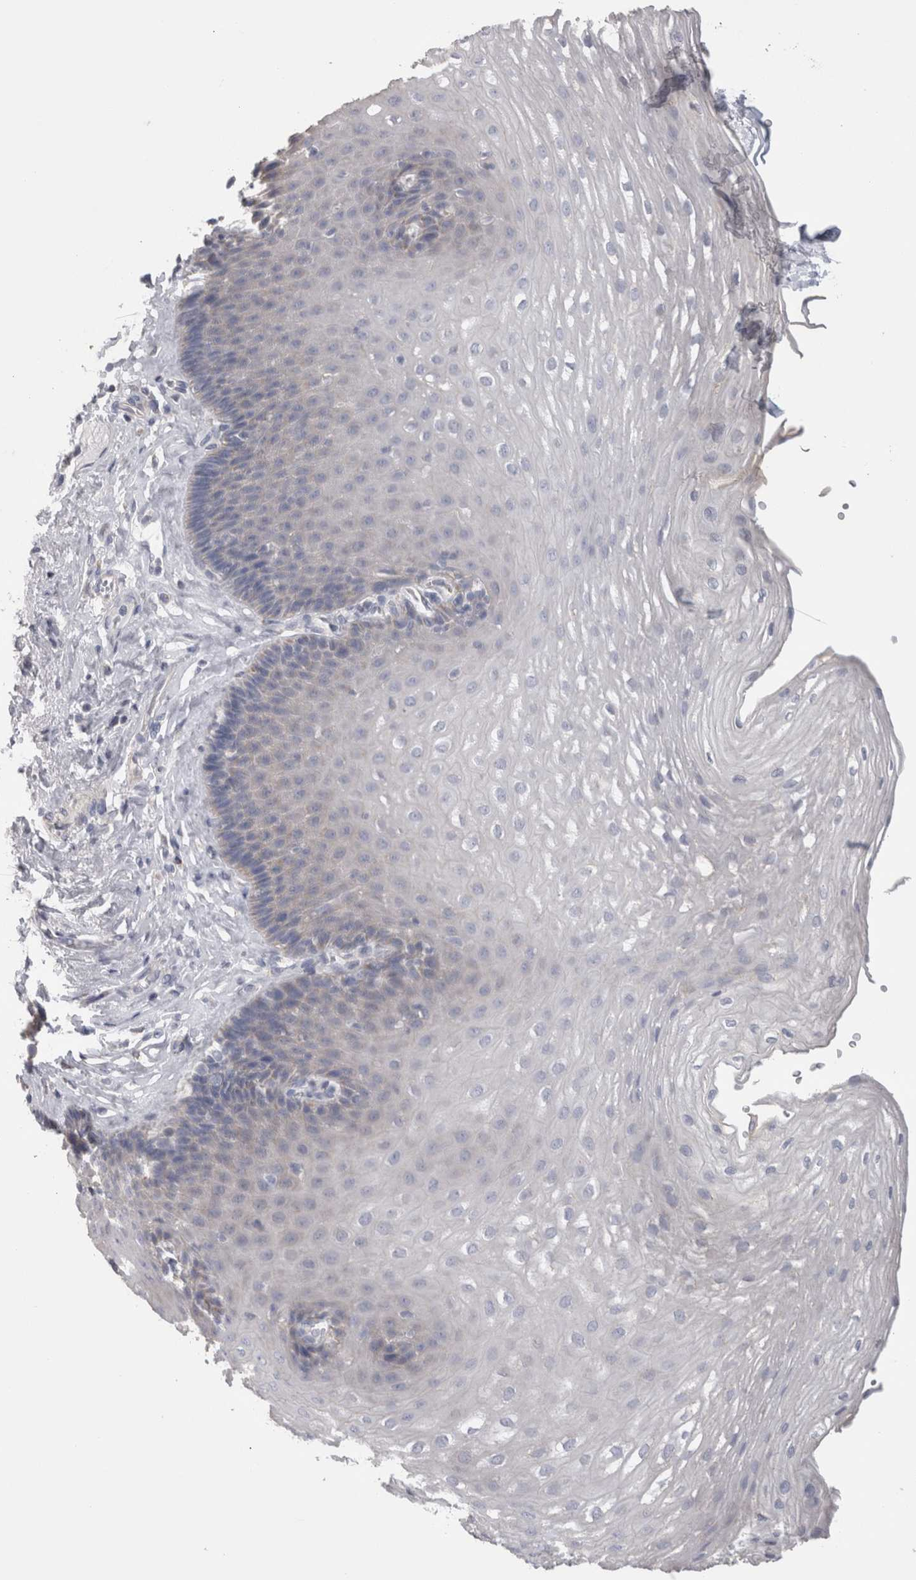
{"staining": {"intensity": "negative", "quantity": "none", "location": "none"}, "tissue": "esophagus", "cell_type": "Squamous epithelial cells", "image_type": "normal", "snomed": [{"axis": "morphology", "description": "Normal tissue, NOS"}, {"axis": "topography", "description": "Esophagus"}], "caption": "The histopathology image shows no staining of squamous epithelial cells in unremarkable esophagus. (DAB immunohistochemistry, high magnification).", "gene": "DHRS4", "patient": {"sex": "female", "age": 66}}